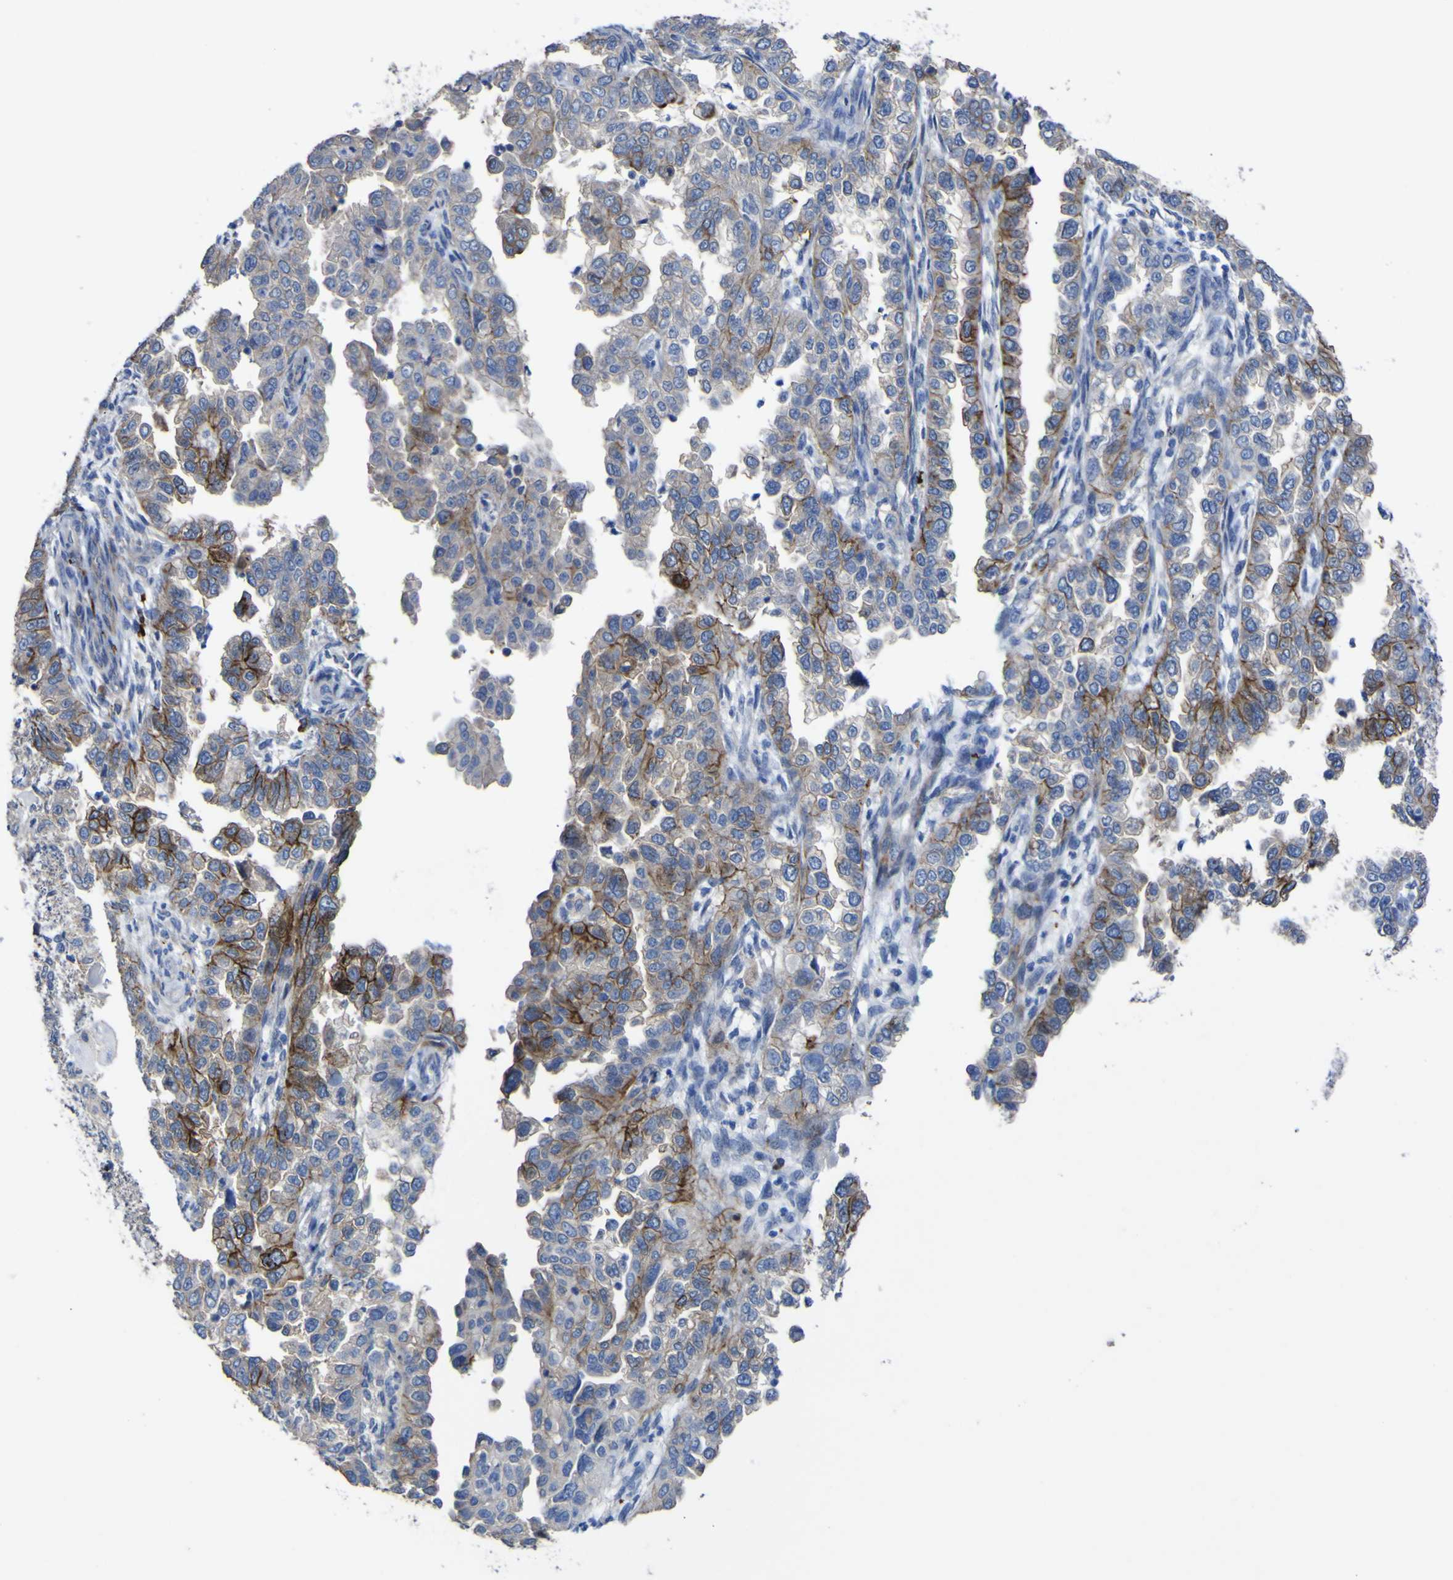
{"staining": {"intensity": "moderate", "quantity": "25%-75%", "location": "cytoplasmic/membranous"}, "tissue": "endometrial cancer", "cell_type": "Tumor cells", "image_type": "cancer", "snomed": [{"axis": "morphology", "description": "Adenocarcinoma, NOS"}, {"axis": "topography", "description": "Endometrium"}], "caption": "Endometrial cancer stained with DAB (3,3'-diaminobenzidine) IHC demonstrates medium levels of moderate cytoplasmic/membranous staining in about 25%-75% of tumor cells.", "gene": "AGO4", "patient": {"sex": "female", "age": 85}}